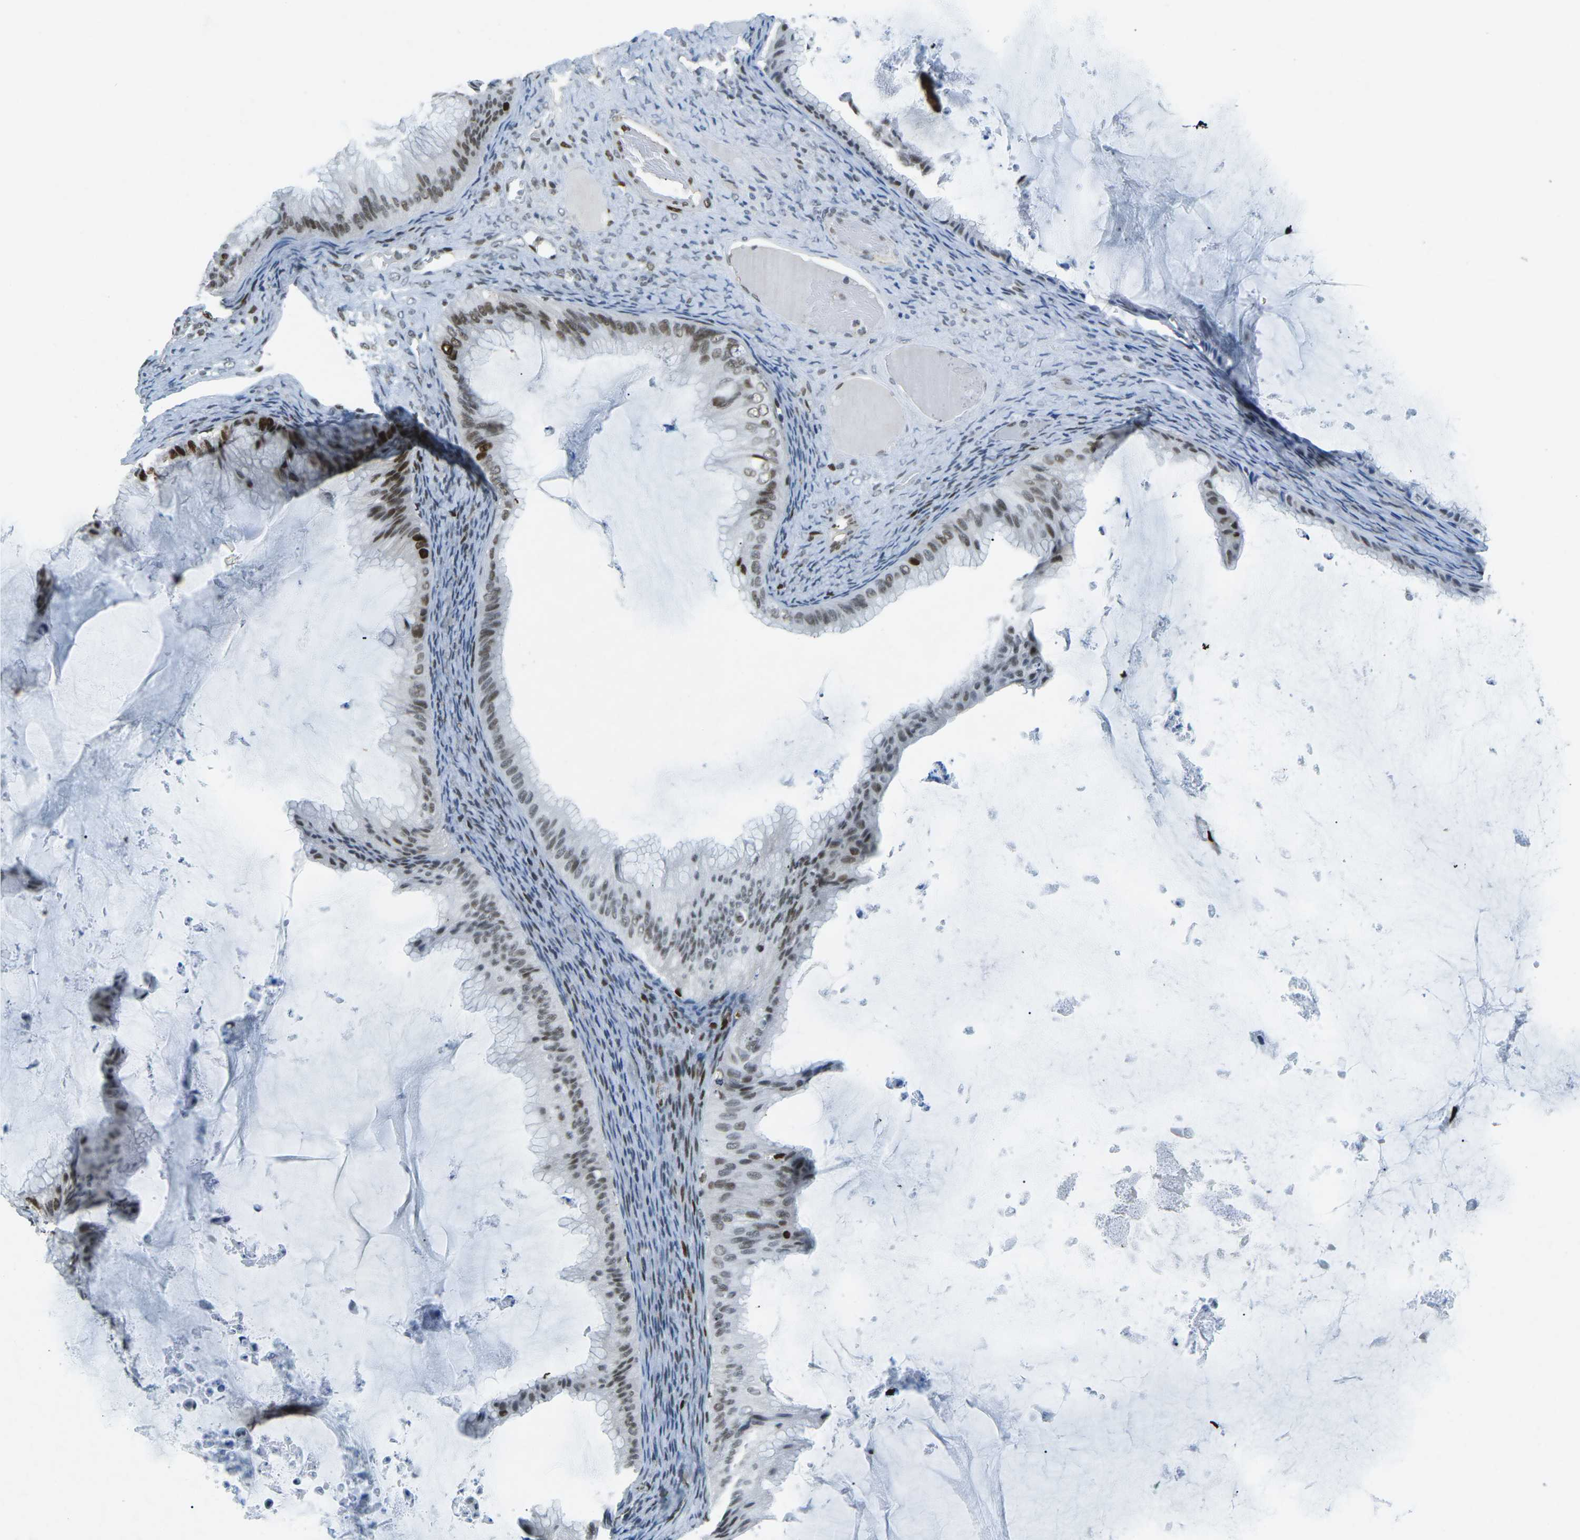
{"staining": {"intensity": "moderate", "quantity": ">75%", "location": "nuclear"}, "tissue": "ovarian cancer", "cell_type": "Tumor cells", "image_type": "cancer", "snomed": [{"axis": "morphology", "description": "Cystadenocarcinoma, mucinous, NOS"}, {"axis": "topography", "description": "Ovary"}], "caption": "Ovarian cancer (mucinous cystadenocarcinoma) tissue exhibits moderate nuclear expression in approximately >75% of tumor cells", "gene": "RB1", "patient": {"sex": "female", "age": 61}}